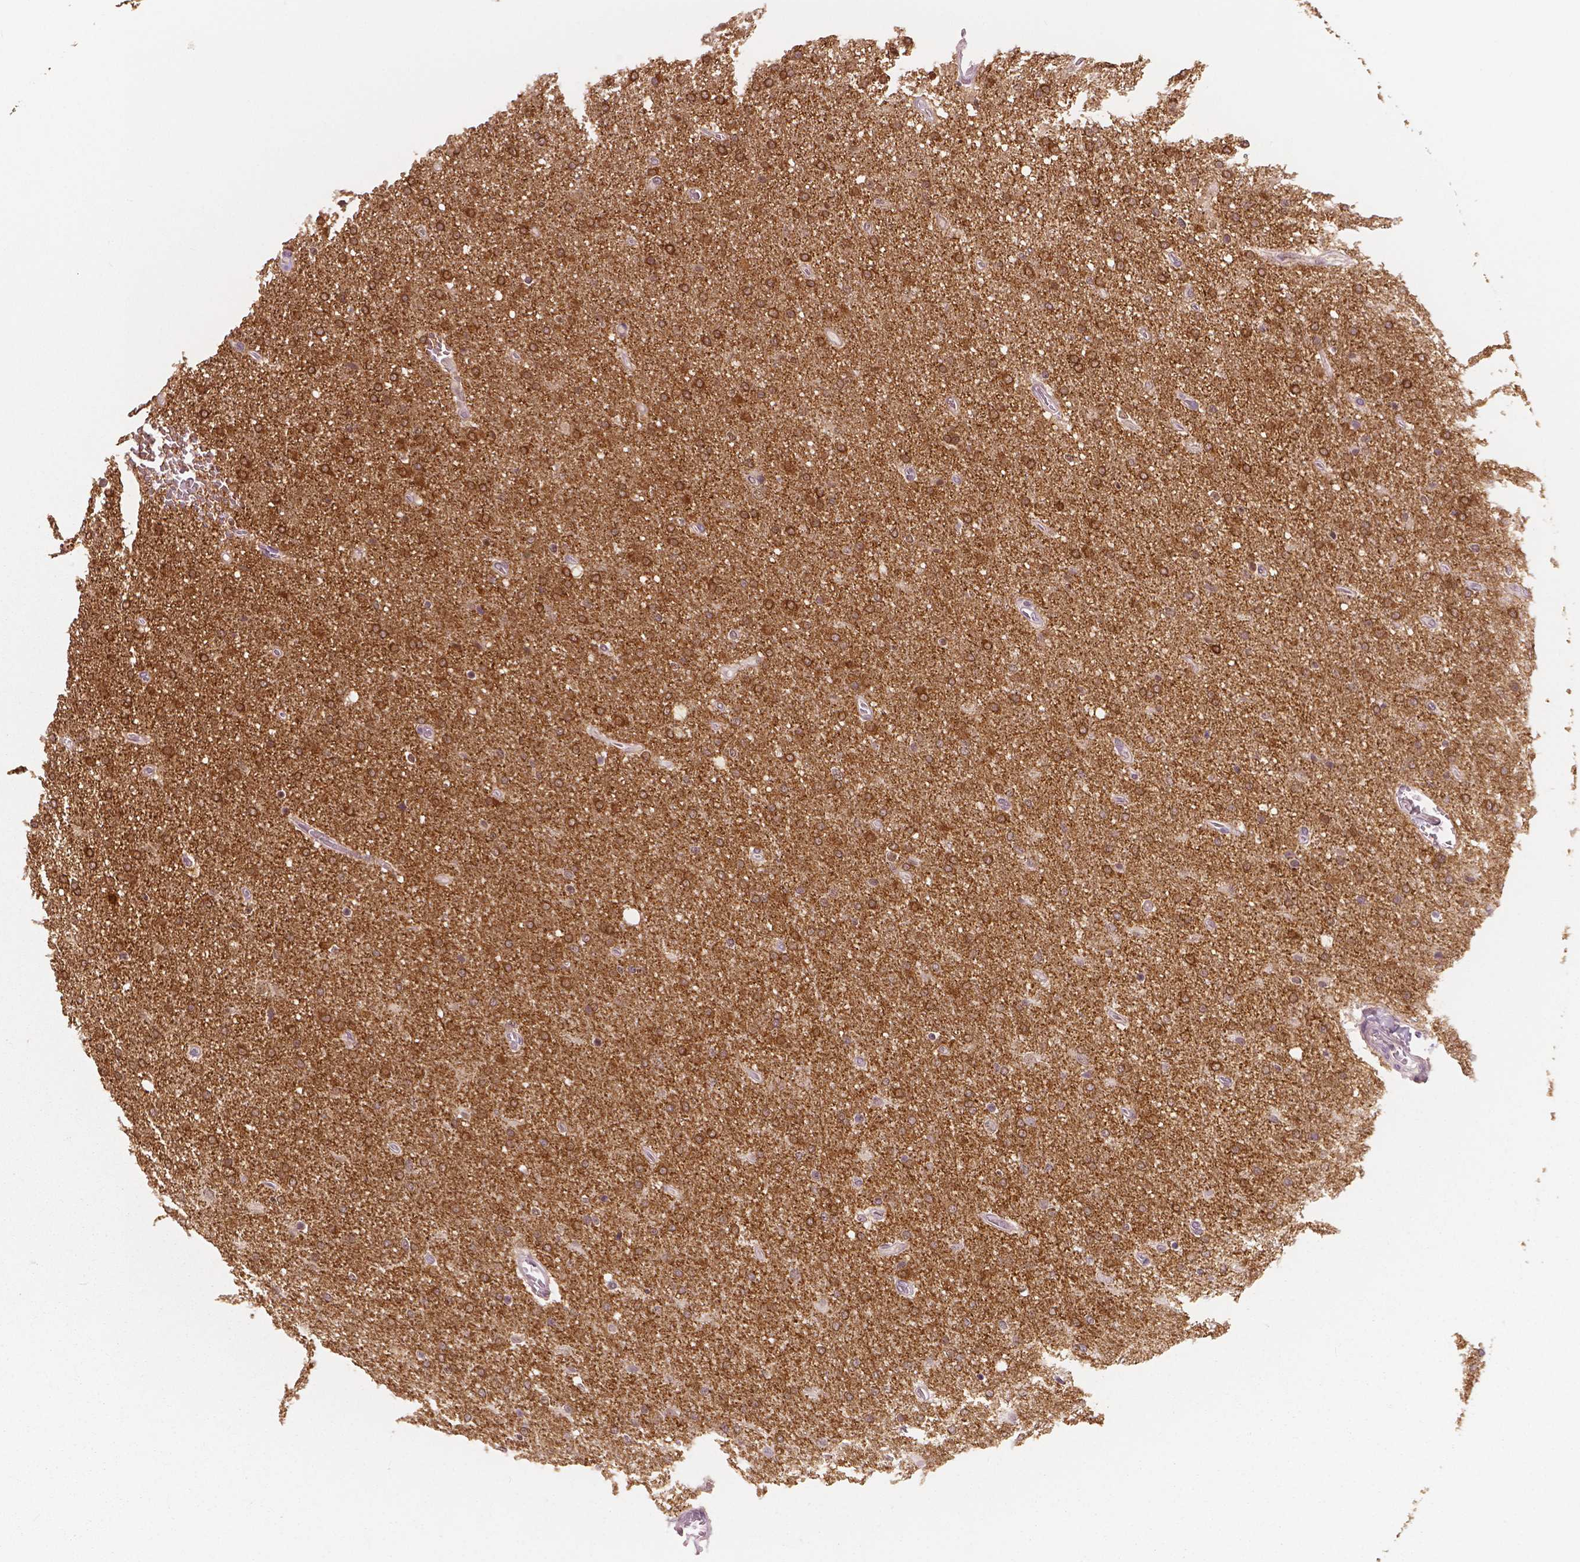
{"staining": {"intensity": "moderate", "quantity": ">75%", "location": "cytoplasmic/membranous"}, "tissue": "glioma", "cell_type": "Tumor cells", "image_type": "cancer", "snomed": [{"axis": "morphology", "description": "Glioma, malignant, High grade"}, {"axis": "topography", "description": "Cerebral cortex"}], "caption": "An immunohistochemistry (IHC) photomicrograph of neoplastic tissue is shown. Protein staining in brown labels moderate cytoplasmic/membranous positivity in high-grade glioma (malignant) within tumor cells.", "gene": "NECAB1", "patient": {"sex": "male", "age": 70}}